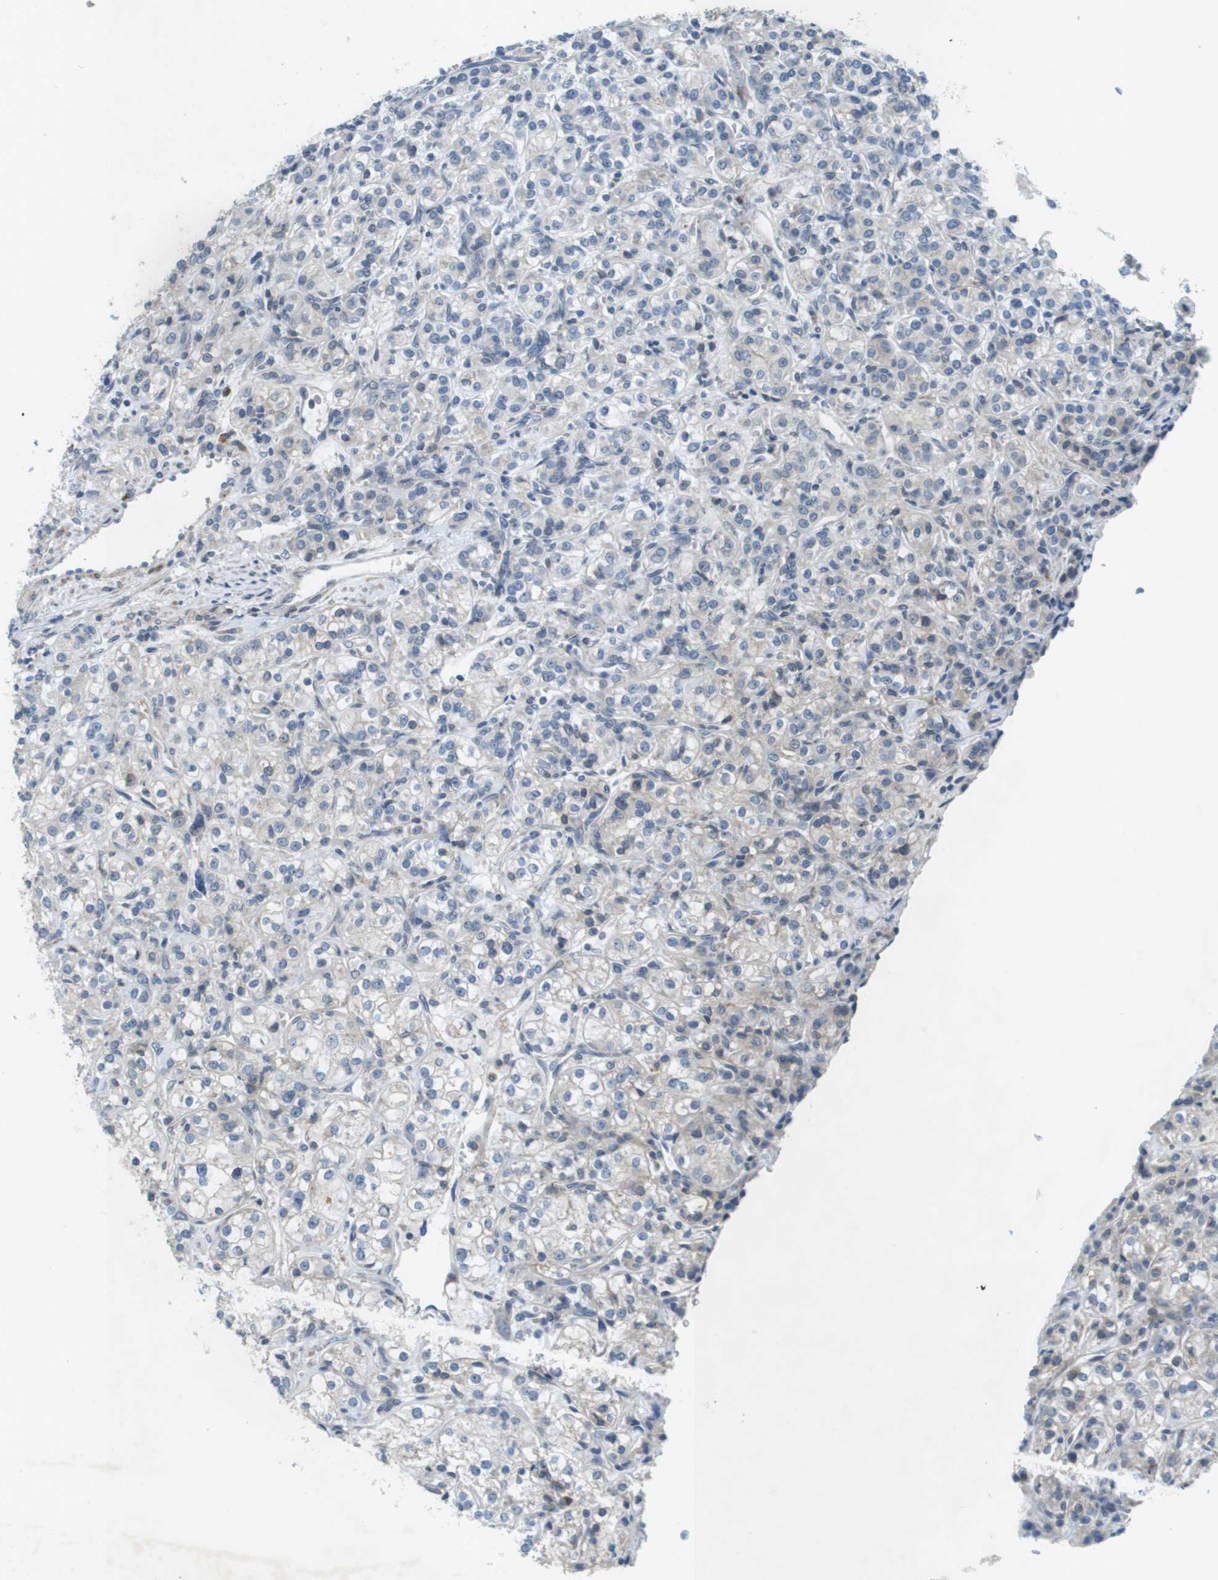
{"staining": {"intensity": "negative", "quantity": "none", "location": "none"}, "tissue": "renal cancer", "cell_type": "Tumor cells", "image_type": "cancer", "snomed": [{"axis": "morphology", "description": "Adenocarcinoma, NOS"}, {"axis": "topography", "description": "Kidney"}], "caption": "IHC micrograph of neoplastic tissue: human renal adenocarcinoma stained with DAB exhibits no significant protein expression in tumor cells. (DAB (3,3'-diaminobenzidine) immunohistochemistry (IHC) with hematoxylin counter stain).", "gene": "TYW1", "patient": {"sex": "male", "age": 77}}